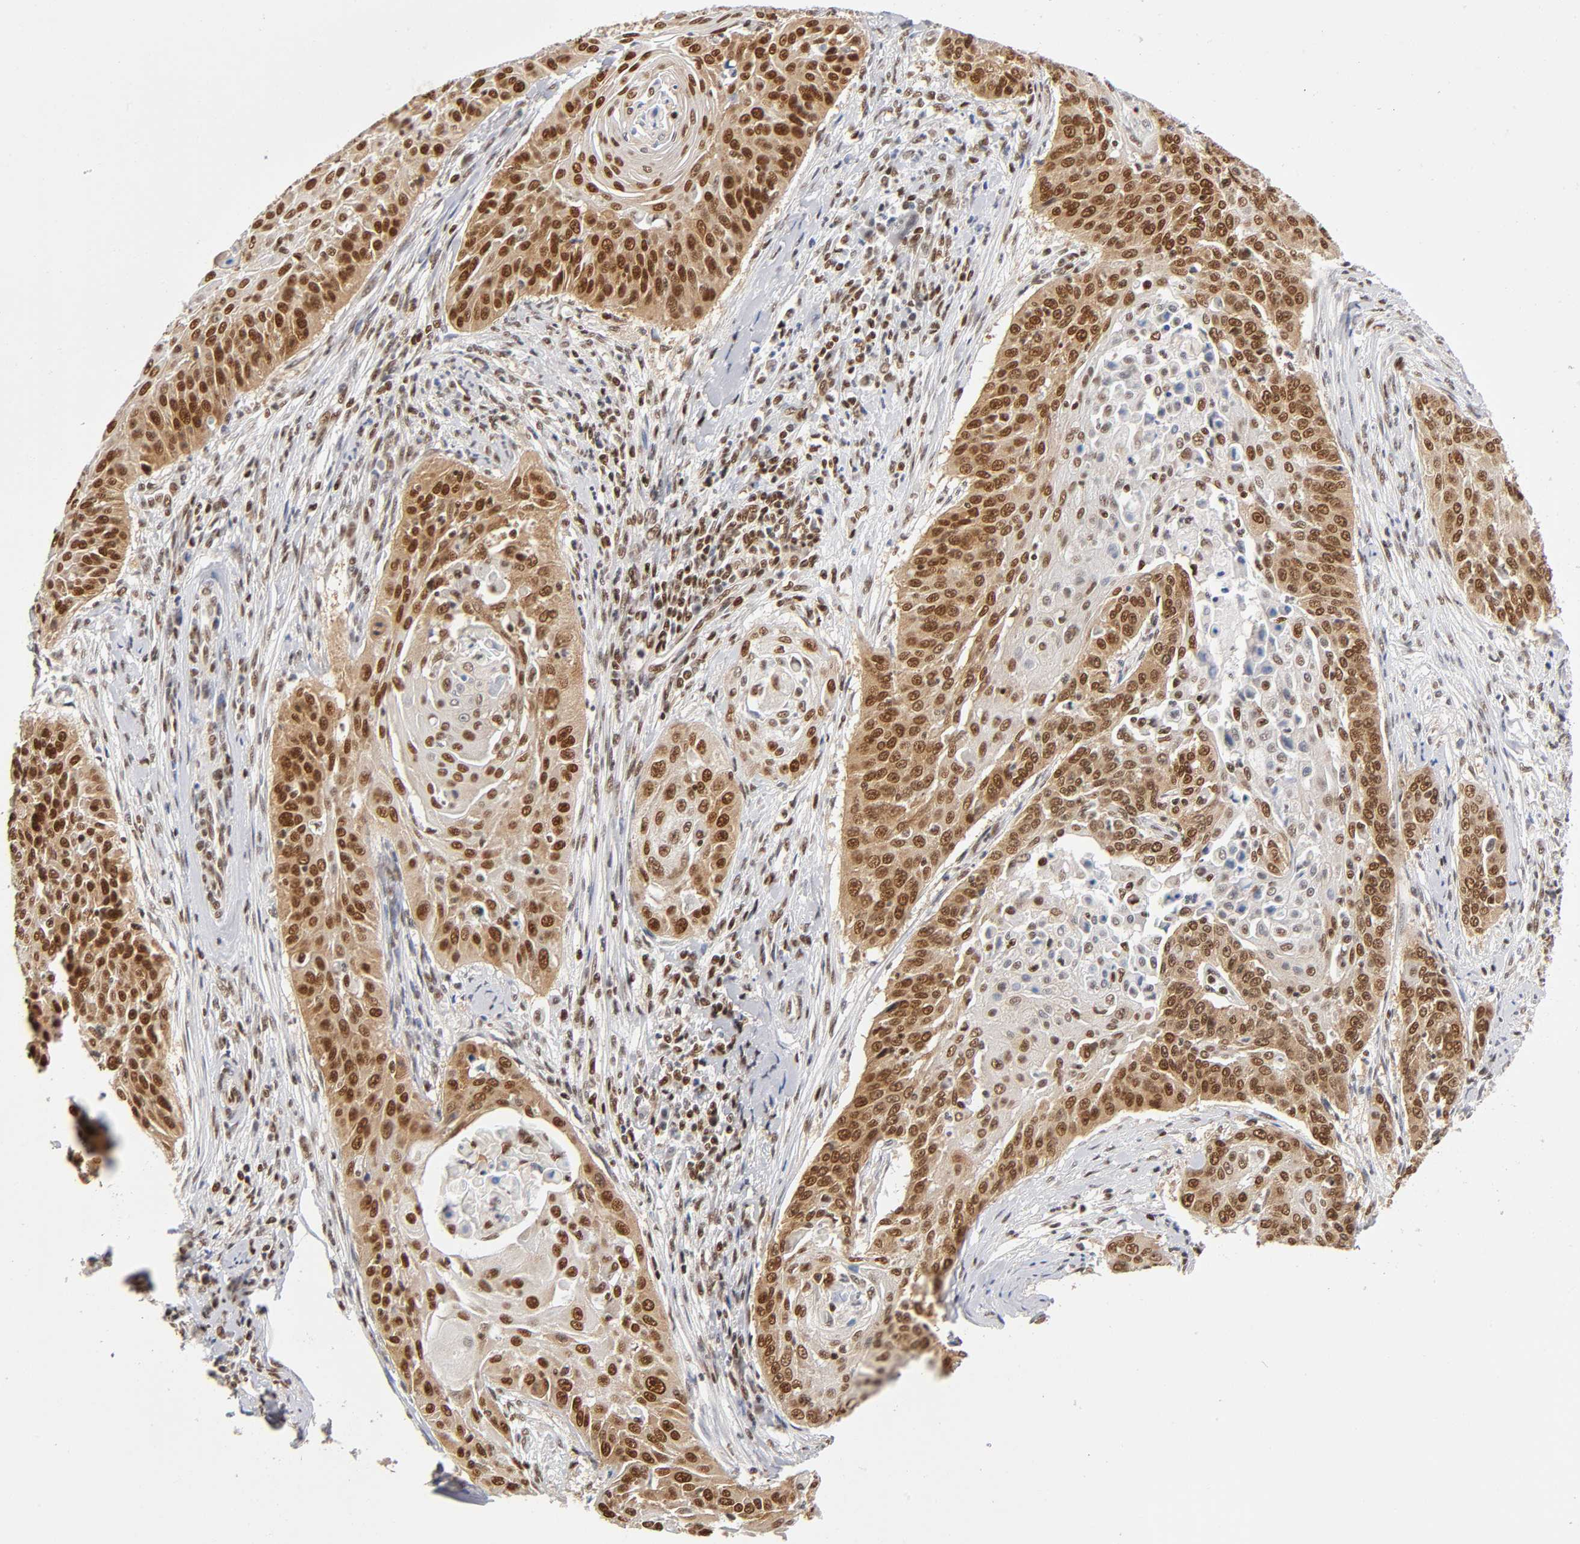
{"staining": {"intensity": "strong", "quantity": ">75%", "location": "cytoplasmic/membranous,nuclear"}, "tissue": "cervical cancer", "cell_type": "Tumor cells", "image_type": "cancer", "snomed": [{"axis": "morphology", "description": "Squamous cell carcinoma, NOS"}, {"axis": "topography", "description": "Cervix"}], "caption": "Immunohistochemistry staining of cervical cancer, which displays high levels of strong cytoplasmic/membranous and nuclear positivity in about >75% of tumor cells indicating strong cytoplasmic/membranous and nuclear protein staining. The staining was performed using DAB (brown) for protein detection and nuclei were counterstained in hematoxylin (blue).", "gene": "ILKAP", "patient": {"sex": "female", "age": 33}}